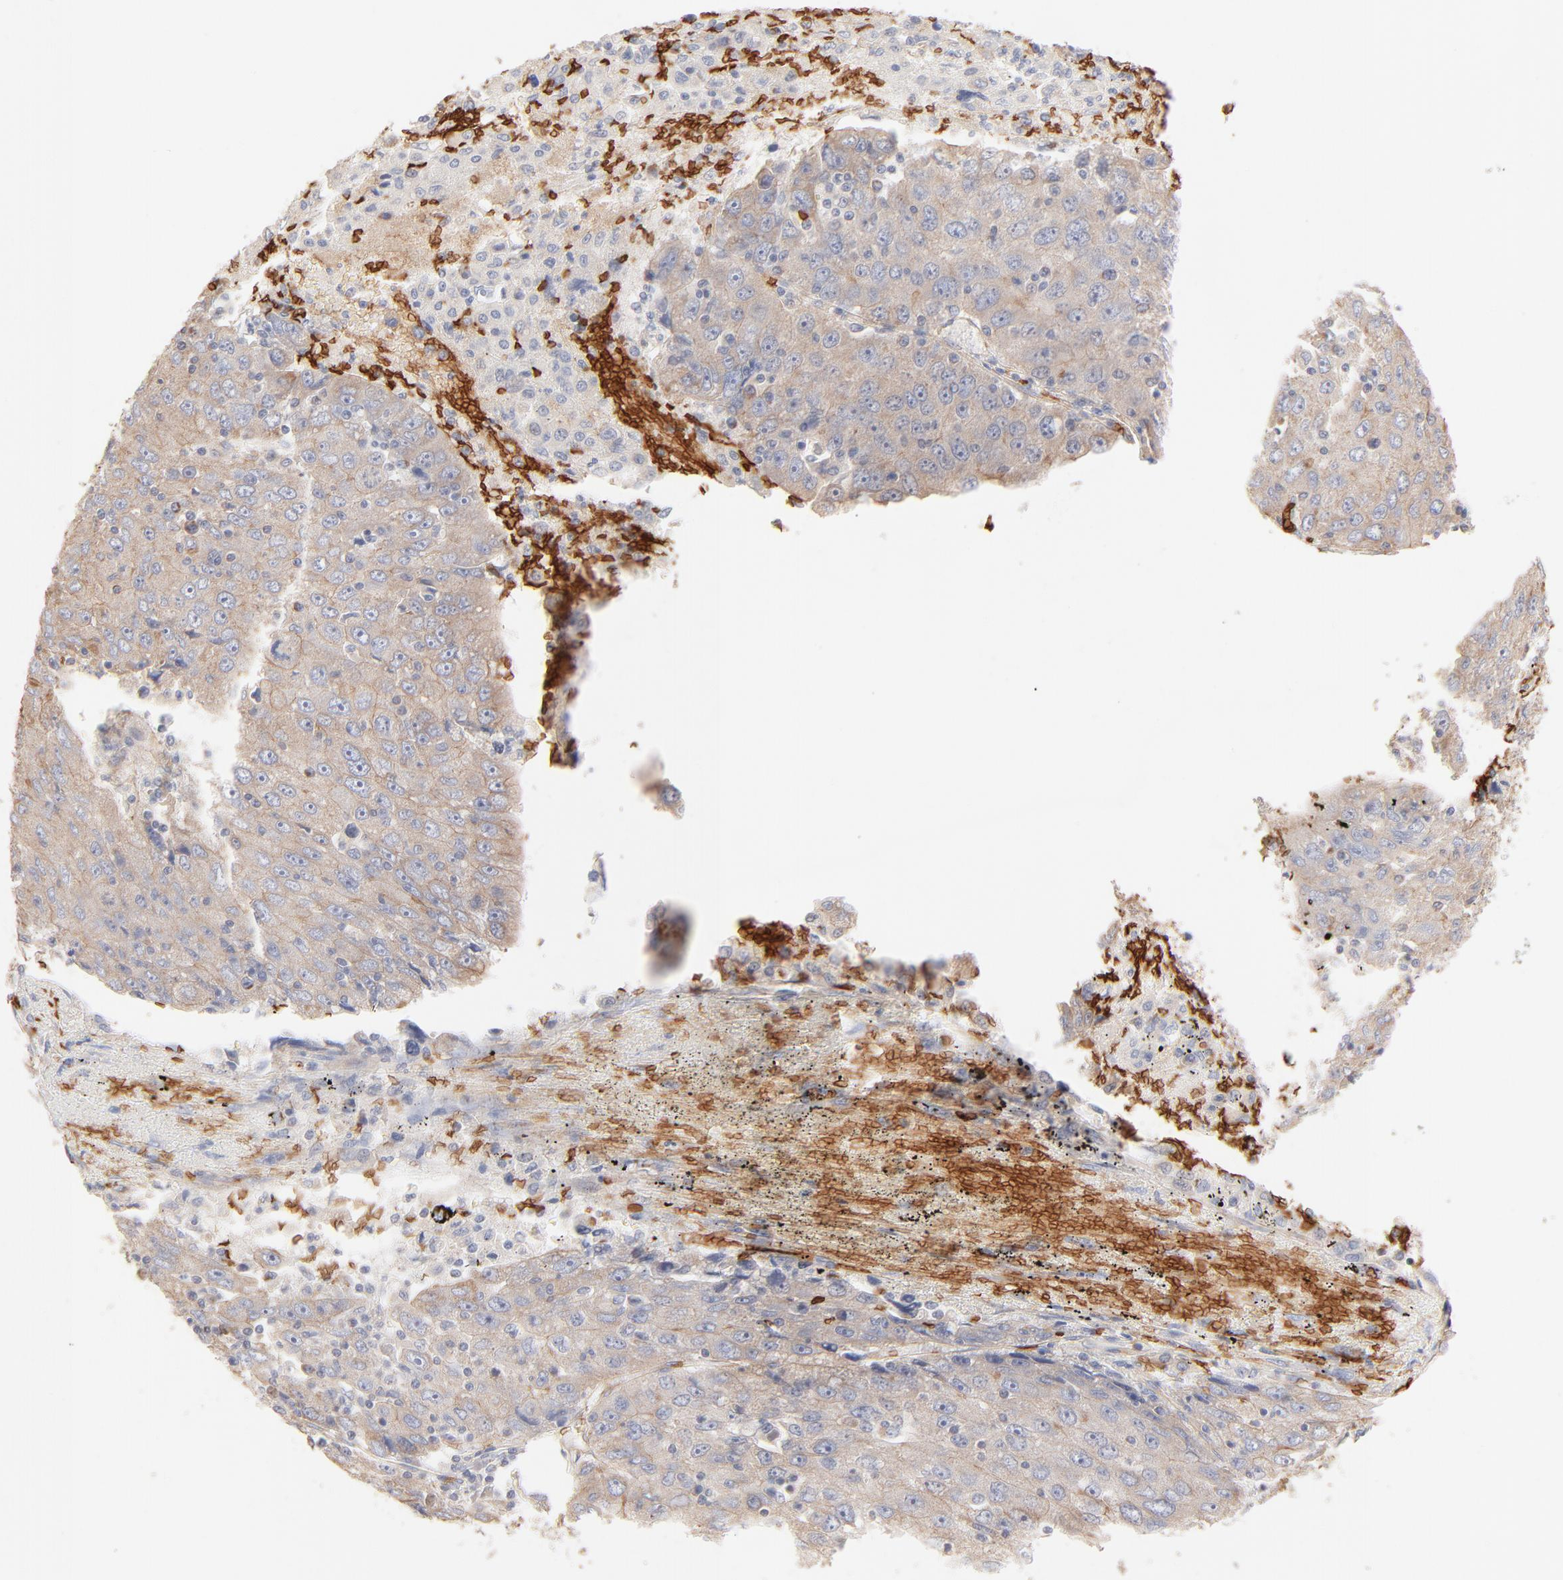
{"staining": {"intensity": "weak", "quantity": "<25%", "location": "cytoplasmic/membranous"}, "tissue": "liver cancer", "cell_type": "Tumor cells", "image_type": "cancer", "snomed": [{"axis": "morphology", "description": "Carcinoma, Hepatocellular, NOS"}, {"axis": "topography", "description": "Liver"}], "caption": "Liver cancer stained for a protein using IHC displays no positivity tumor cells.", "gene": "SPTB", "patient": {"sex": "male", "age": 49}}